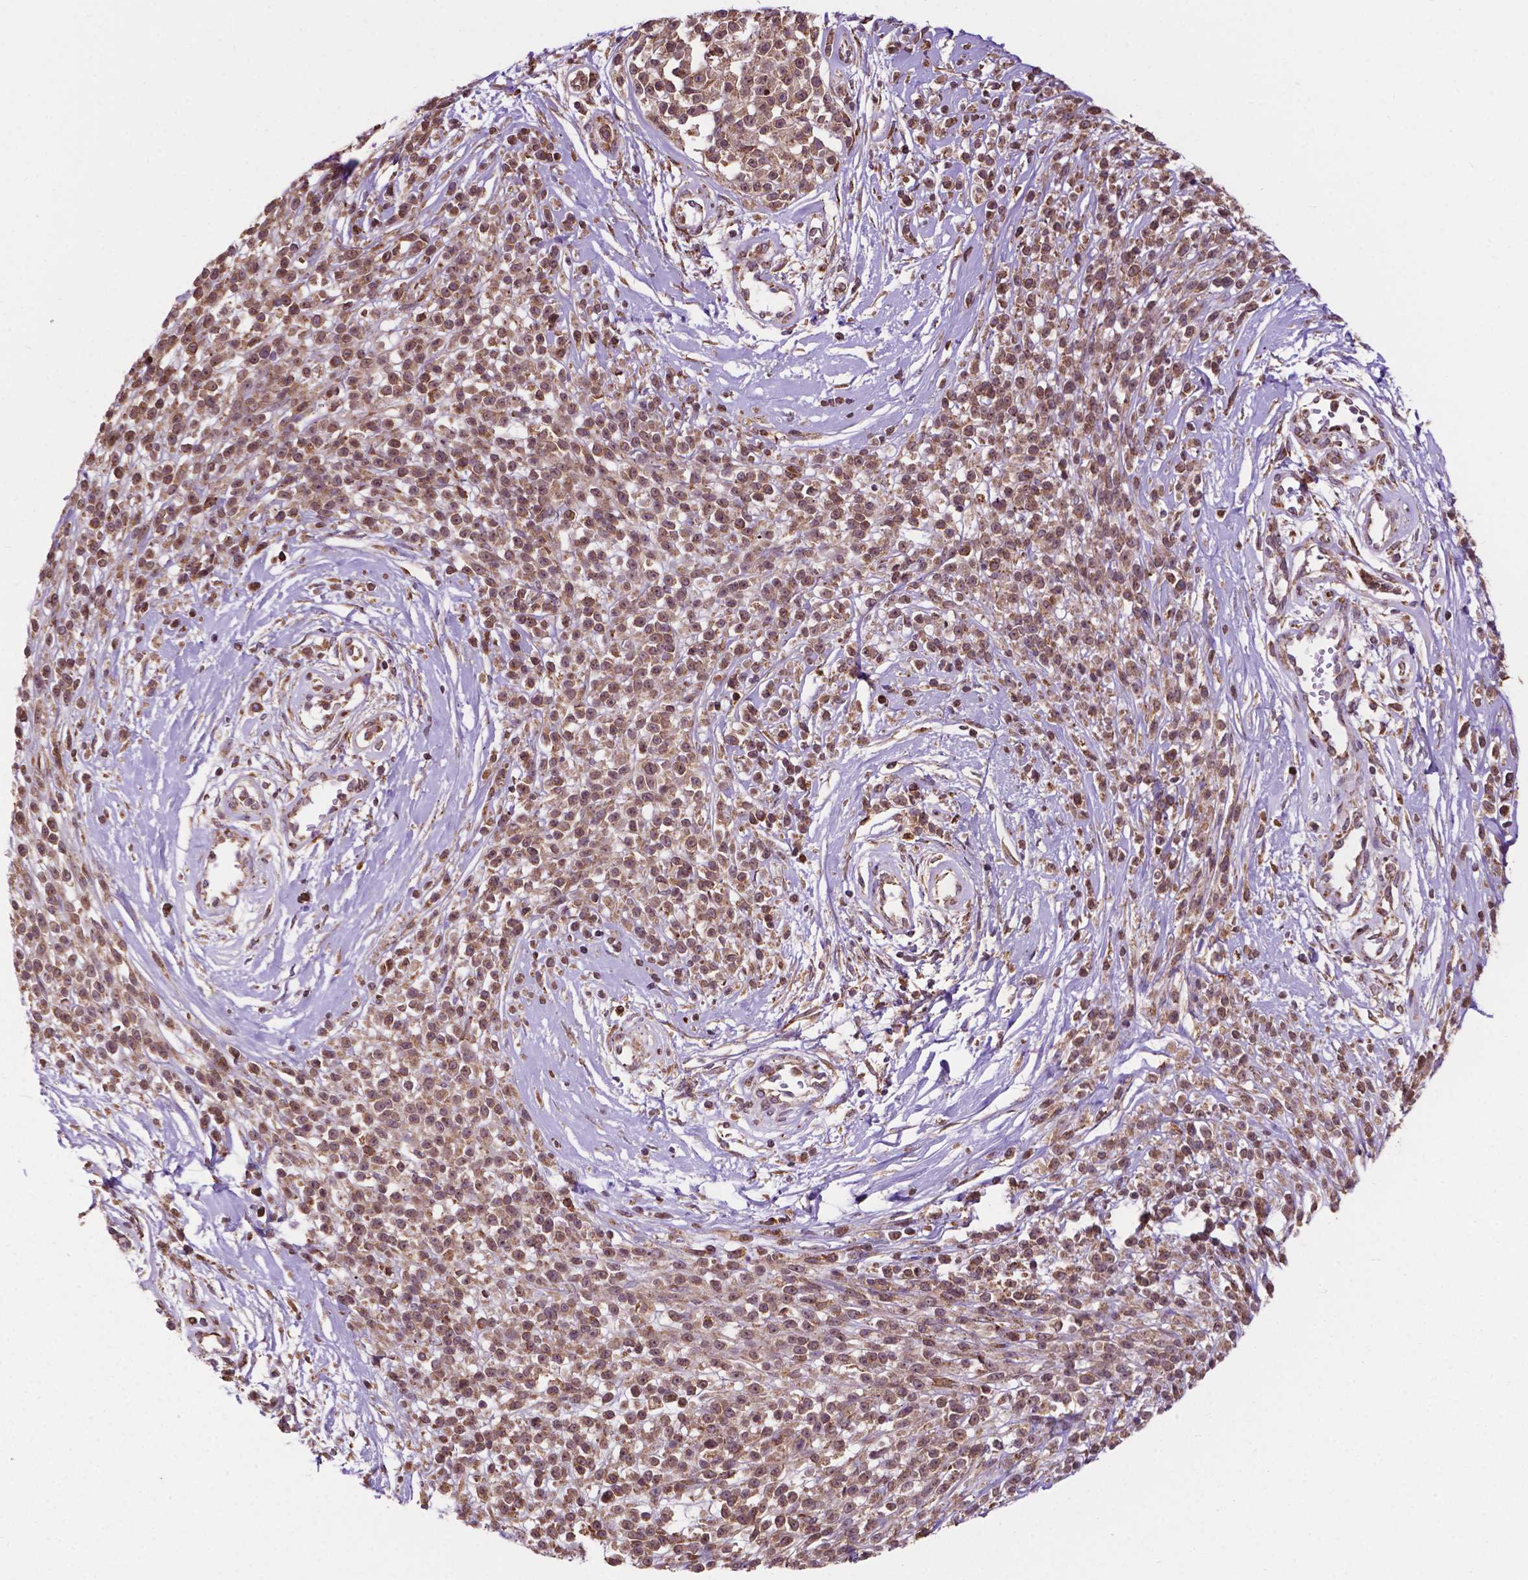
{"staining": {"intensity": "moderate", "quantity": ">75%", "location": "nuclear"}, "tissue": "melanoma", "cell_type": "Tumor cells", "image_type": "cancer", "snomed": [{"axis": "morphology", "description": "Malignant melanoma, NOS"}, {"axis": "topography", "description": "Skin"}, {"axis": "topography", "description": "Skin of trunk"}], "caption": "Protein staining of malignant melanoma tissue reveals moderate nuclear positivity in about >75% of tumor cells. (brown staining indicates protein expression, while blue staining denotes nuclei).", "gene": "GANAB", "patient": {"sex": "male", "age": 74}}